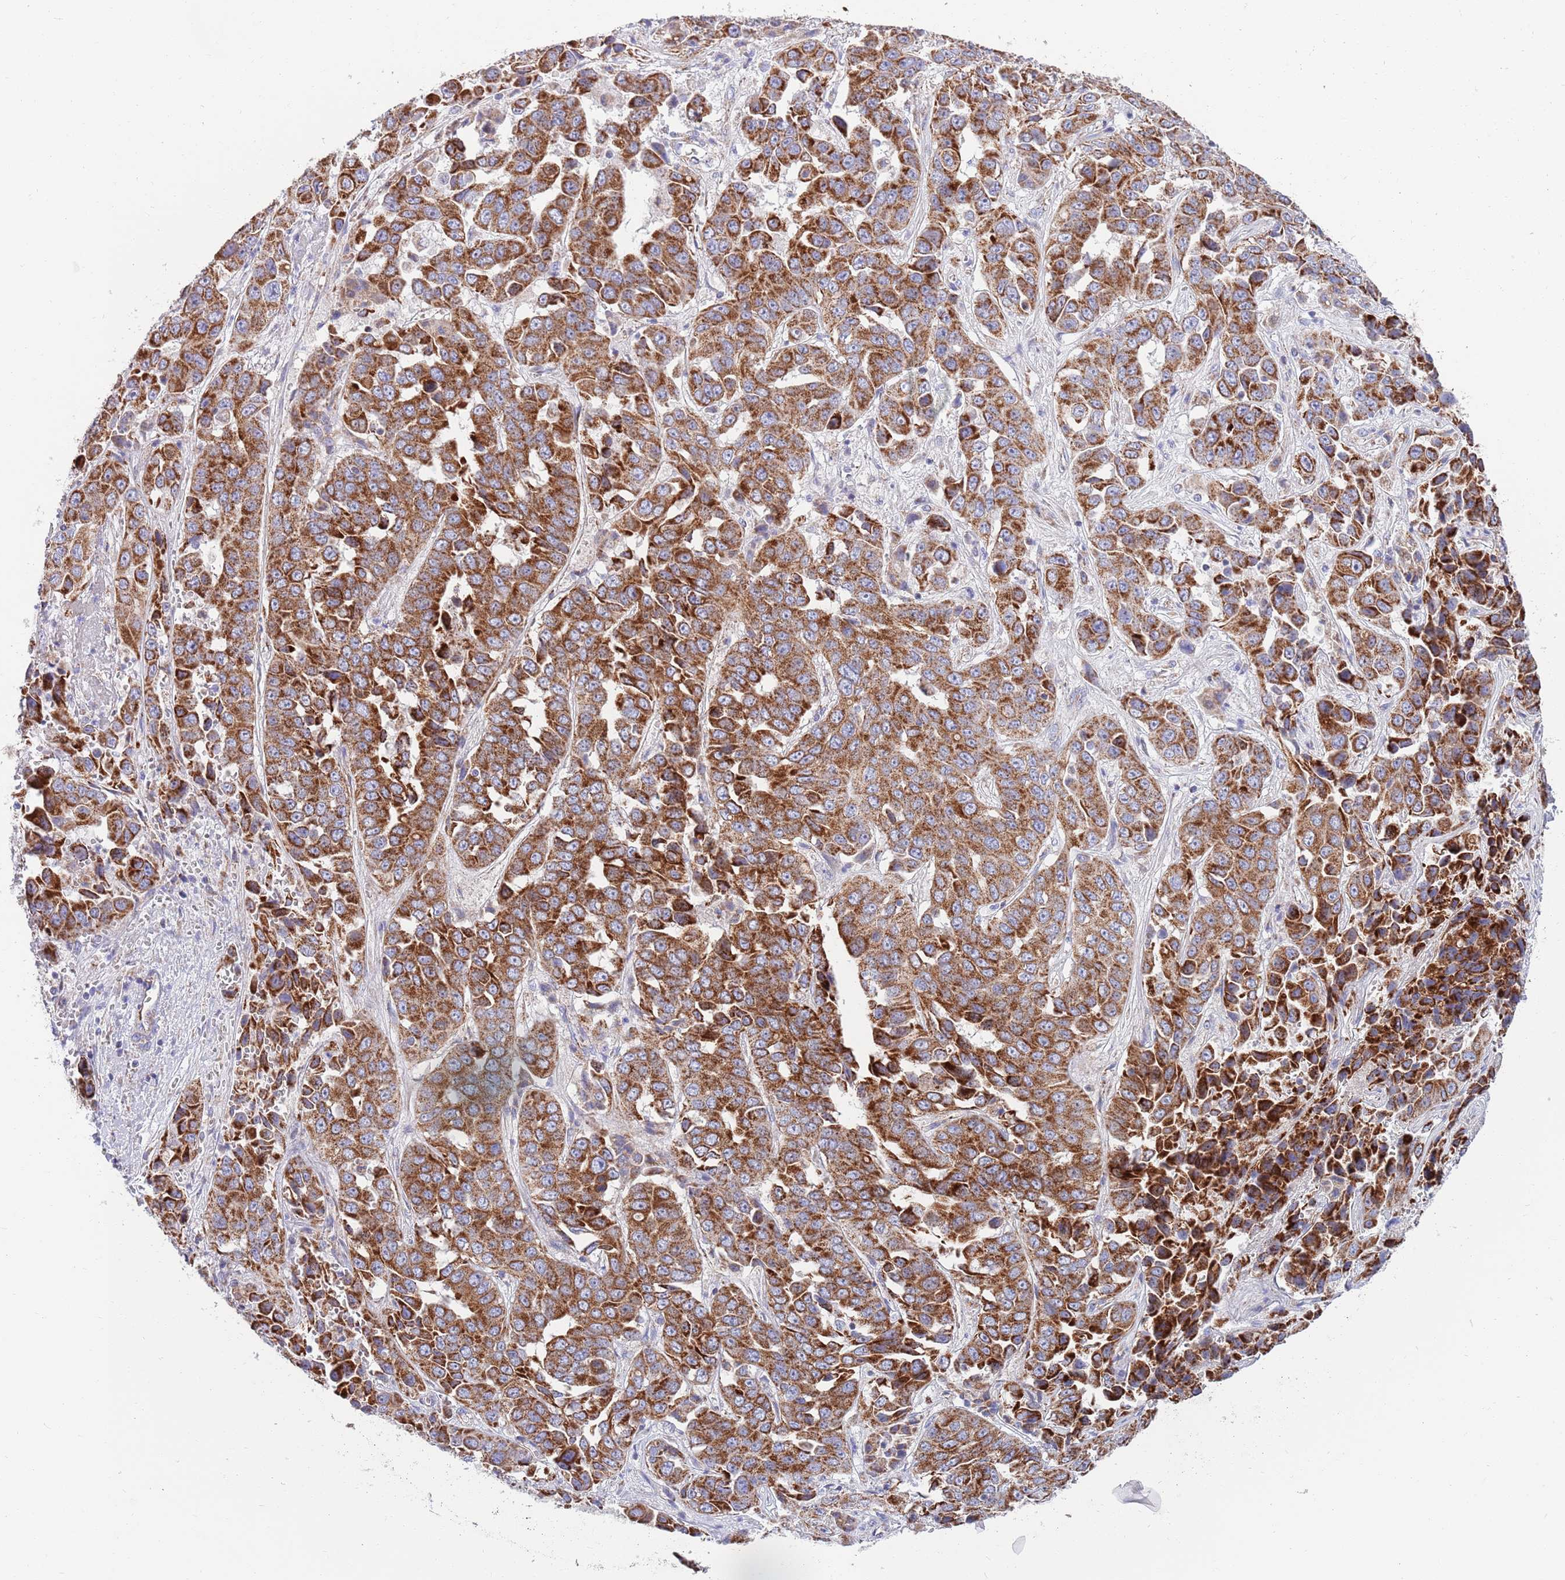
{"staining": {"intensity": "strong", "quantity": ">75%", "location": "cytoplasmic/membranous"}, "tissue": "liver cancer", "cell_type": "Tumor cells", "image_type": "cancer", "snomed": [{"axis": "morphology", "description": "Cholangiocarcinoma"}, {"axis": "topography", "description": "Liver"}], "caption": "DAB (3,3'-diaminobenzidine) immunohistochemical staining of liver cancer (cholangiocarcinoma) reveals strong cytoplasmic/membranous protein staining in about >75% of tumor cells.", "gene": "EMC8", "patient": {"sex": "female", "age": 52}}